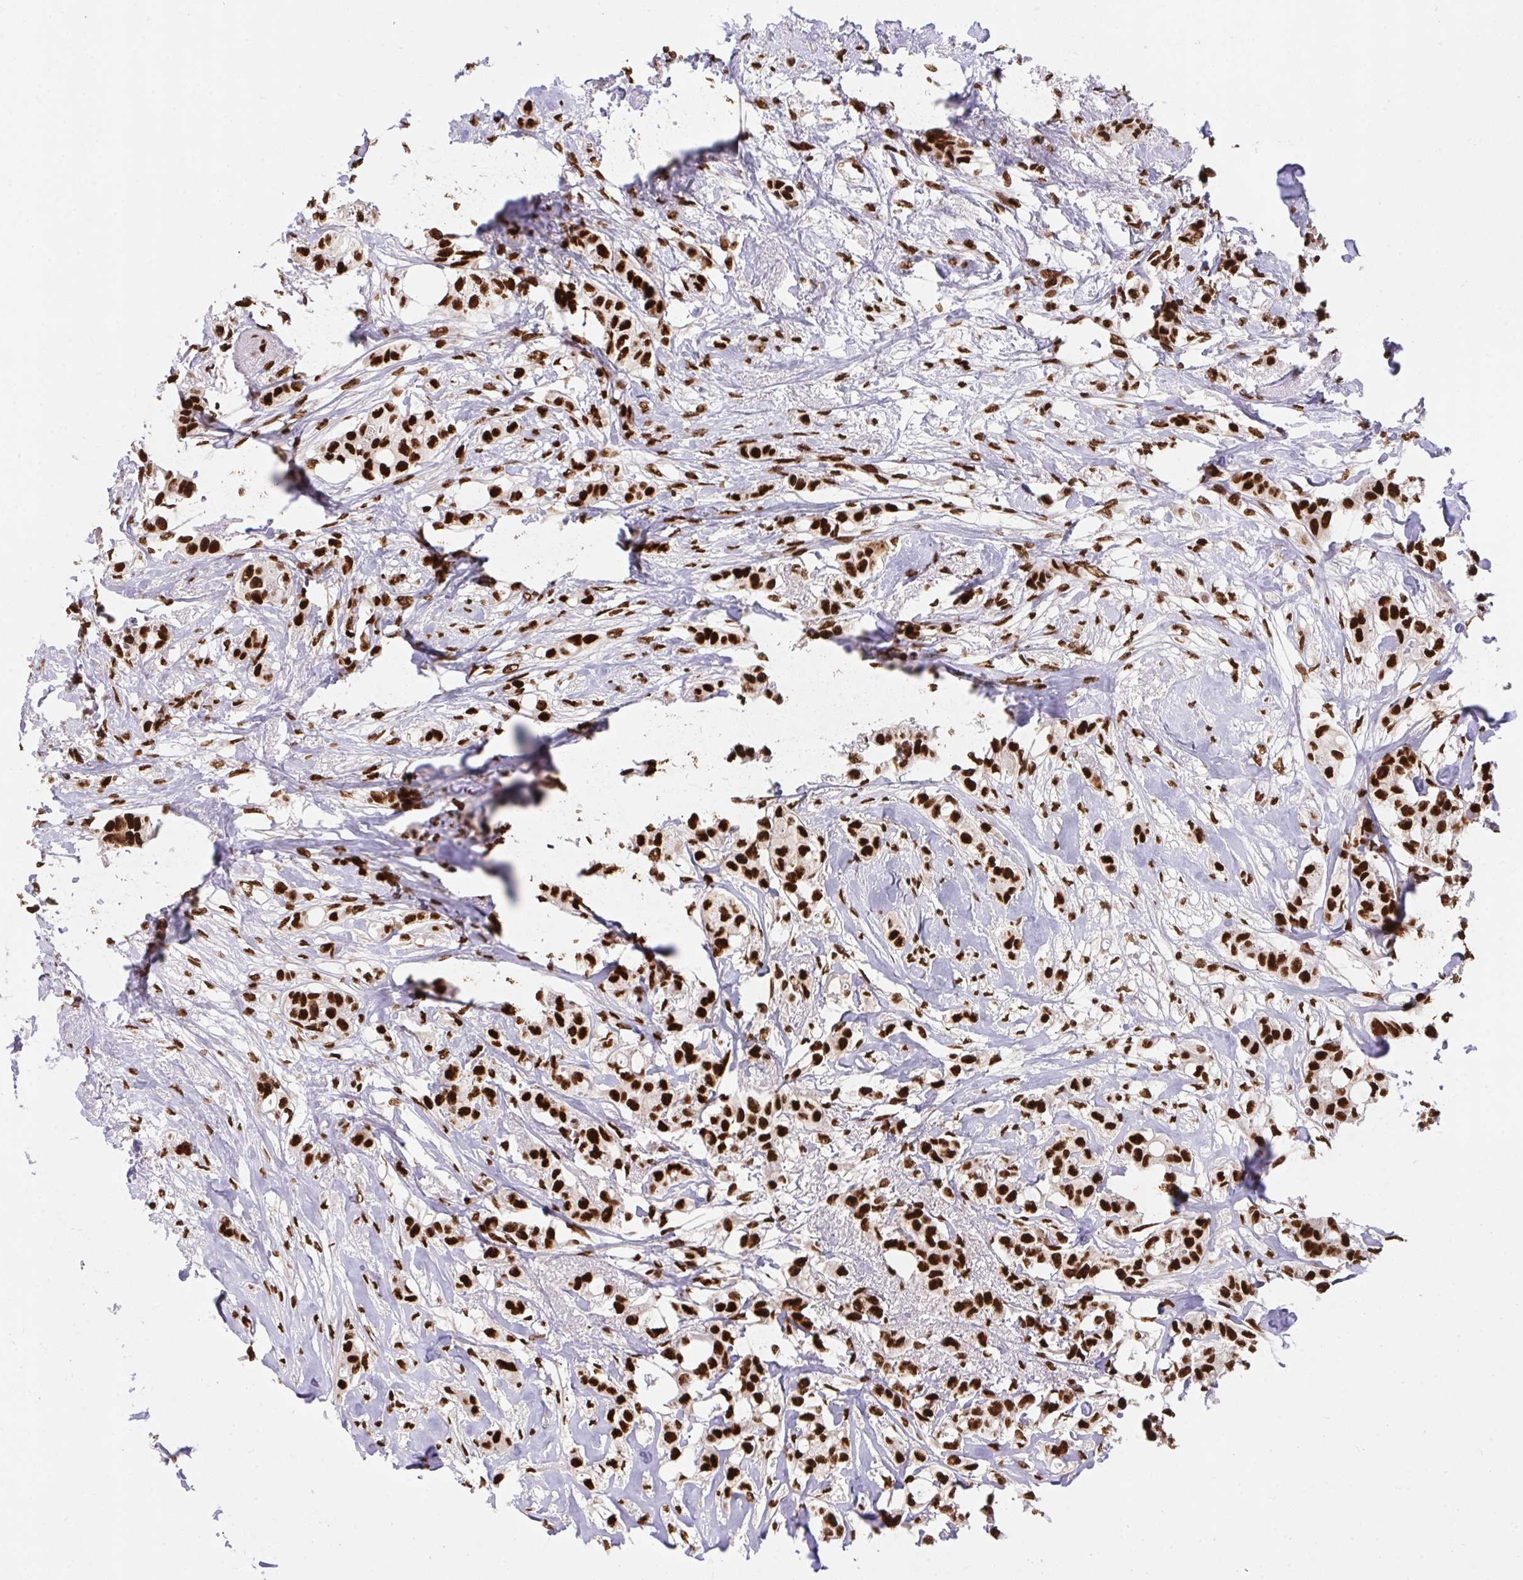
{"staining": {"intensity": "strong", "quantity": ">75%", "location": "nuclear"}, "tissue": "breast cancer", "cell_type": "Tumor cells", "image_type": "cancer", "snomed": [{"axis": "morphology", "description": "Duct carcinoma"}, {"axis": "topography", "description": "Breast"}], "caption": "Infiltrating ductal carcinoma (breast) stained with a brown dye demonstrates strong nuclear positive staining in approximately >75% of tumor cells.", "gene": "HNRNPL", "patient": {"sex": "female", "age": 62}}